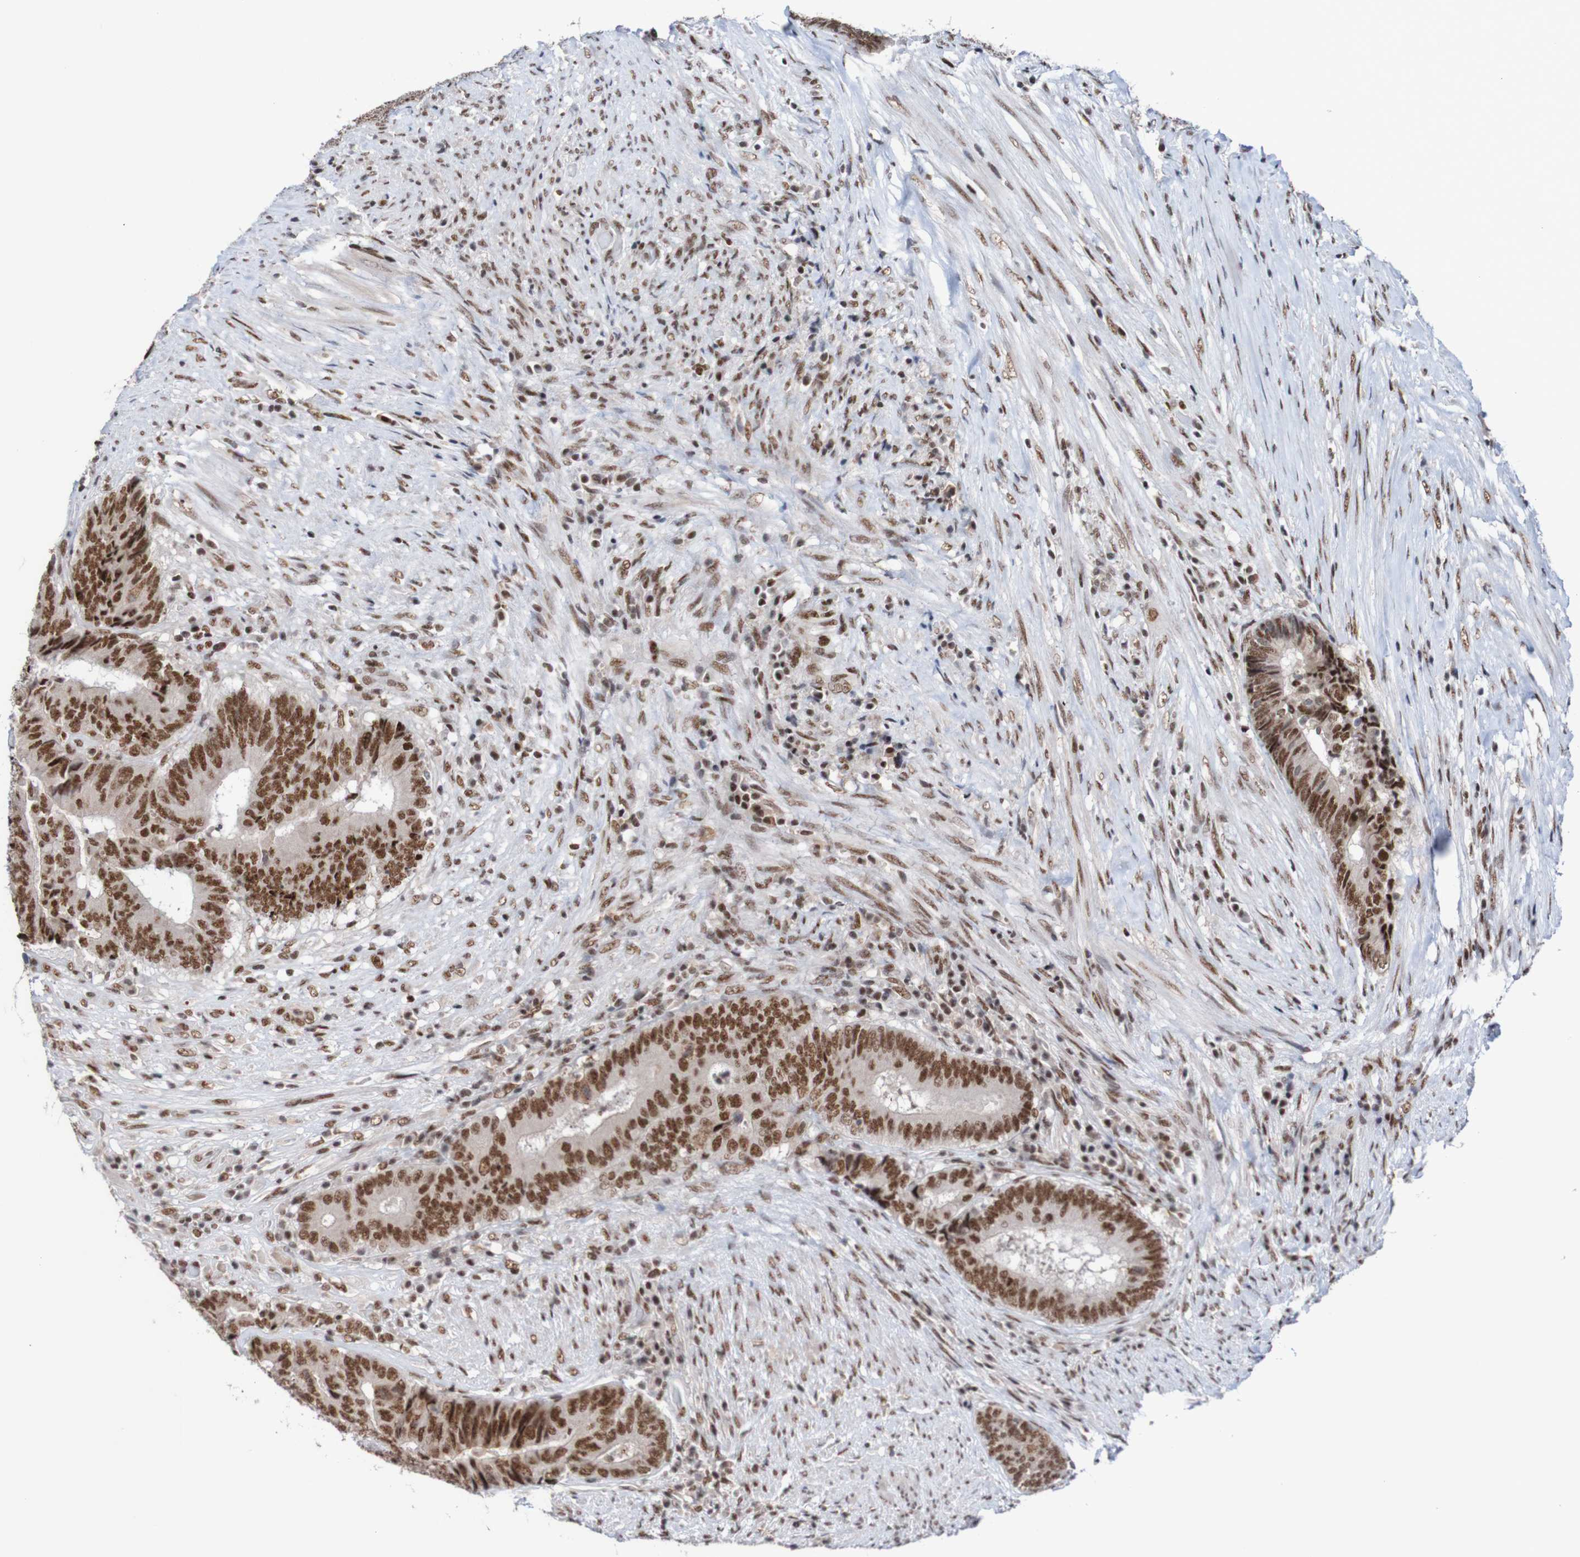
{"staining": {"intensity": "strong", "quantity": ">75%", "location": "nuclear"}, "tissue": "colorectal cancer", "cell_type": "Tumor cells", "image_type": "cancer", "snomed": [{"axis": "morphology", "description": "Adenocarcinoma, NOS"}, {"axis": "topography", "description": "Rectum"}], "caption": "Immunohistochemical staining of colorectal cancer shows high levels of strong nuclear staining in approximately >75% of tumor cells. (DAB (3,3'-diaminobenzidine) IHC with brightfield microscopy, high magnification).", "gene": "CDC5L", "patient": {"sex": "male", "age": 72}}